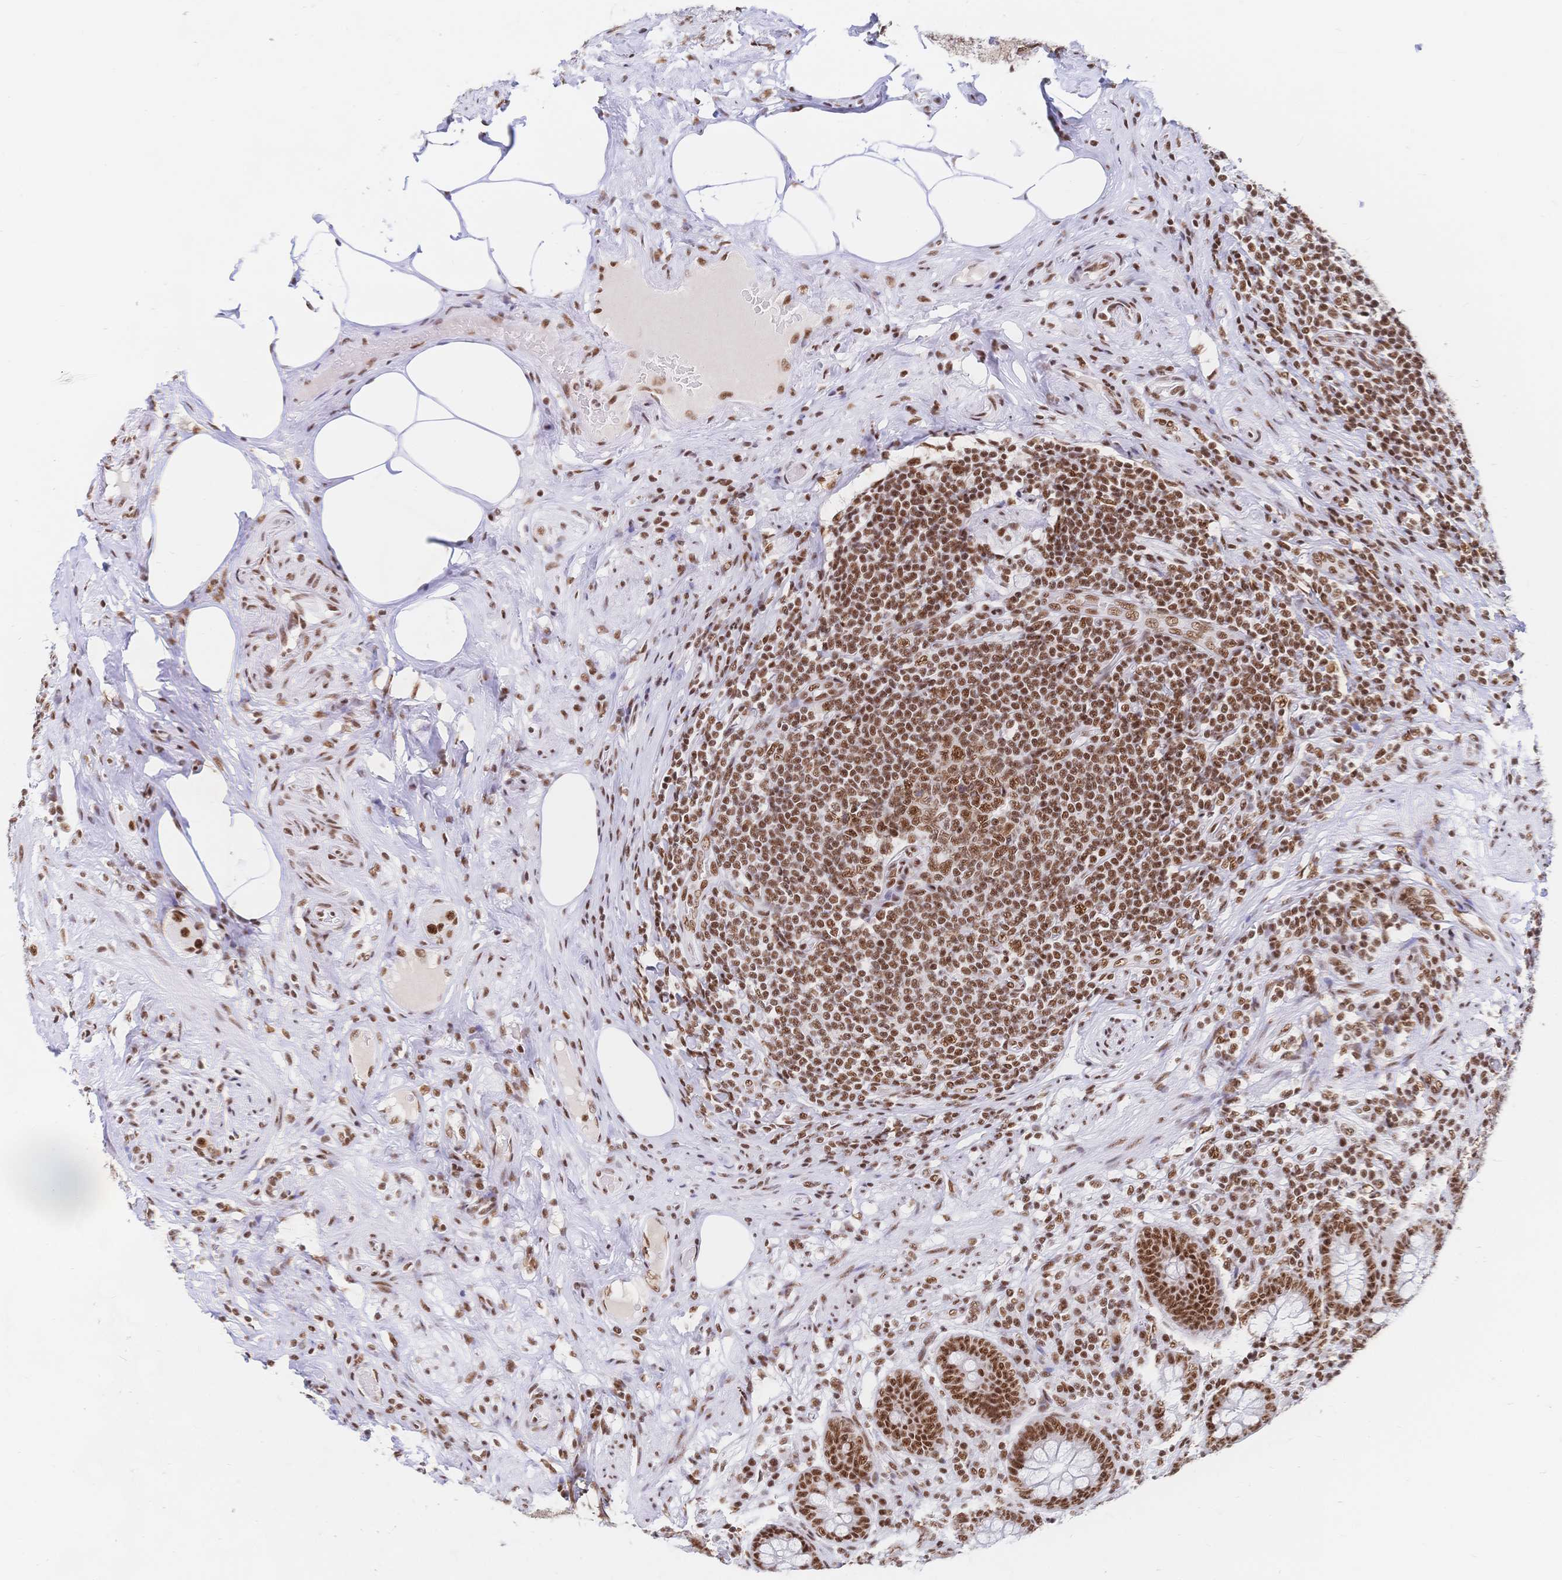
{"staining": {"intensity": "strong", "quantity": ">75%", "location": "nuclear"}, "tissue": "appendix", "cell_type": "Glandular cells", "image_type": "normal", "snomed": [{"axis": "morphology", "description": "Normal tissue, NOS"}, {"axis": "topography", "description": "Appendix"}], "caption": "Strong nuclear expression for a protein is present in approximately >75% of glandular cells of normal appendix using immunohistochemistry.", "gene": "SRSF1", "patient": {"sex": "male", "age": 71}}